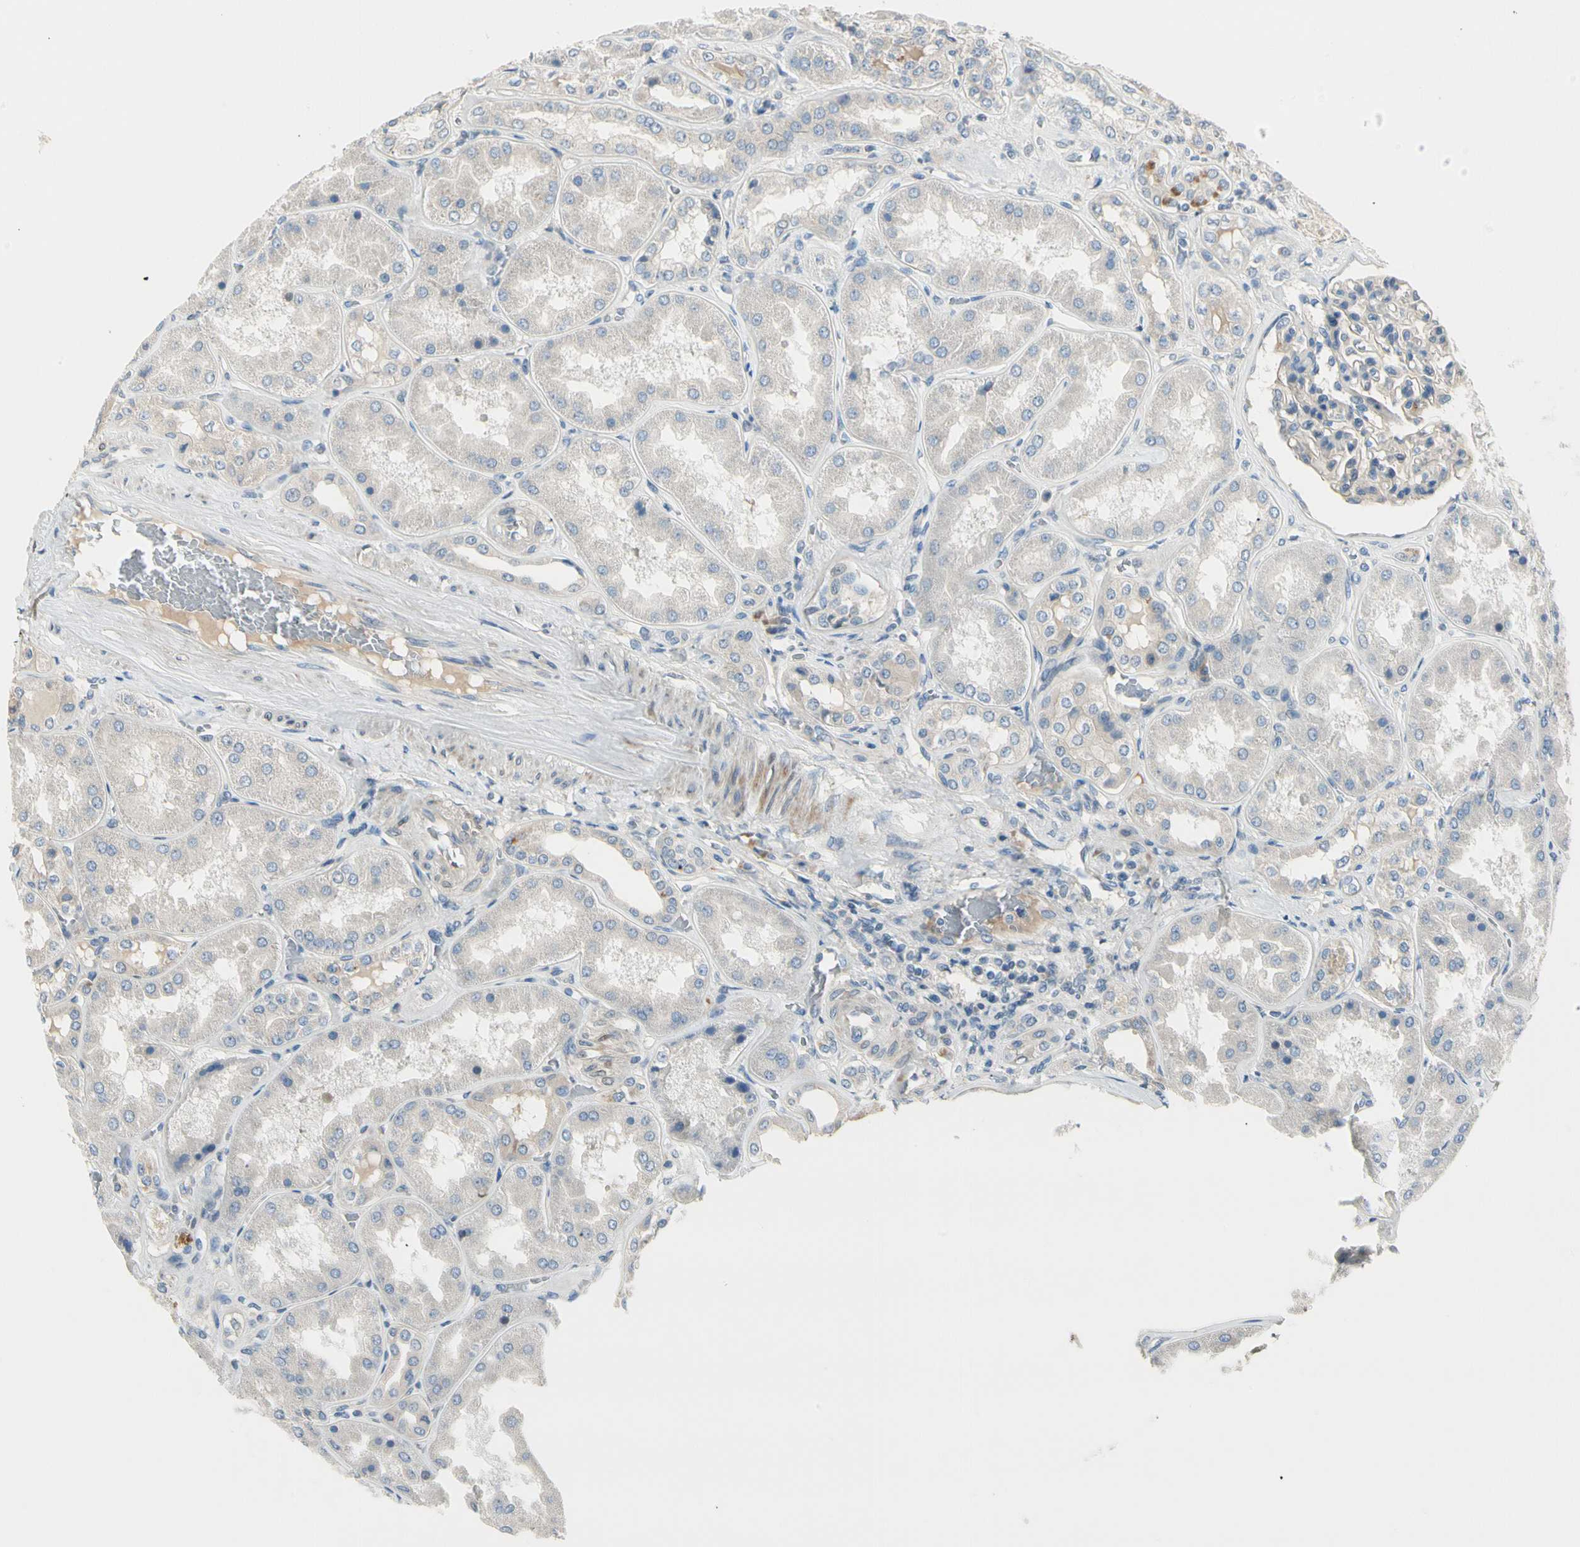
{"staining": {"intensity": "negative", "quantity": "none", "location": "none"}, "tissue": "kidney", "cell_type": "Cells in glomeruli", "image_type": "normal", "snomed": [{"axis": "morphology", "description": "Normal tissue, NOS"}, {"axis": "topography", "description": "Kidney"}], "caption": "Cells in glomeruli show no significant protein expression in unremarkable kidney. (Brightfield microscopy of DAB IHC at high magnification).", "gene": "ADGRA3", "patient": {"sex": "female", "age": 56}}